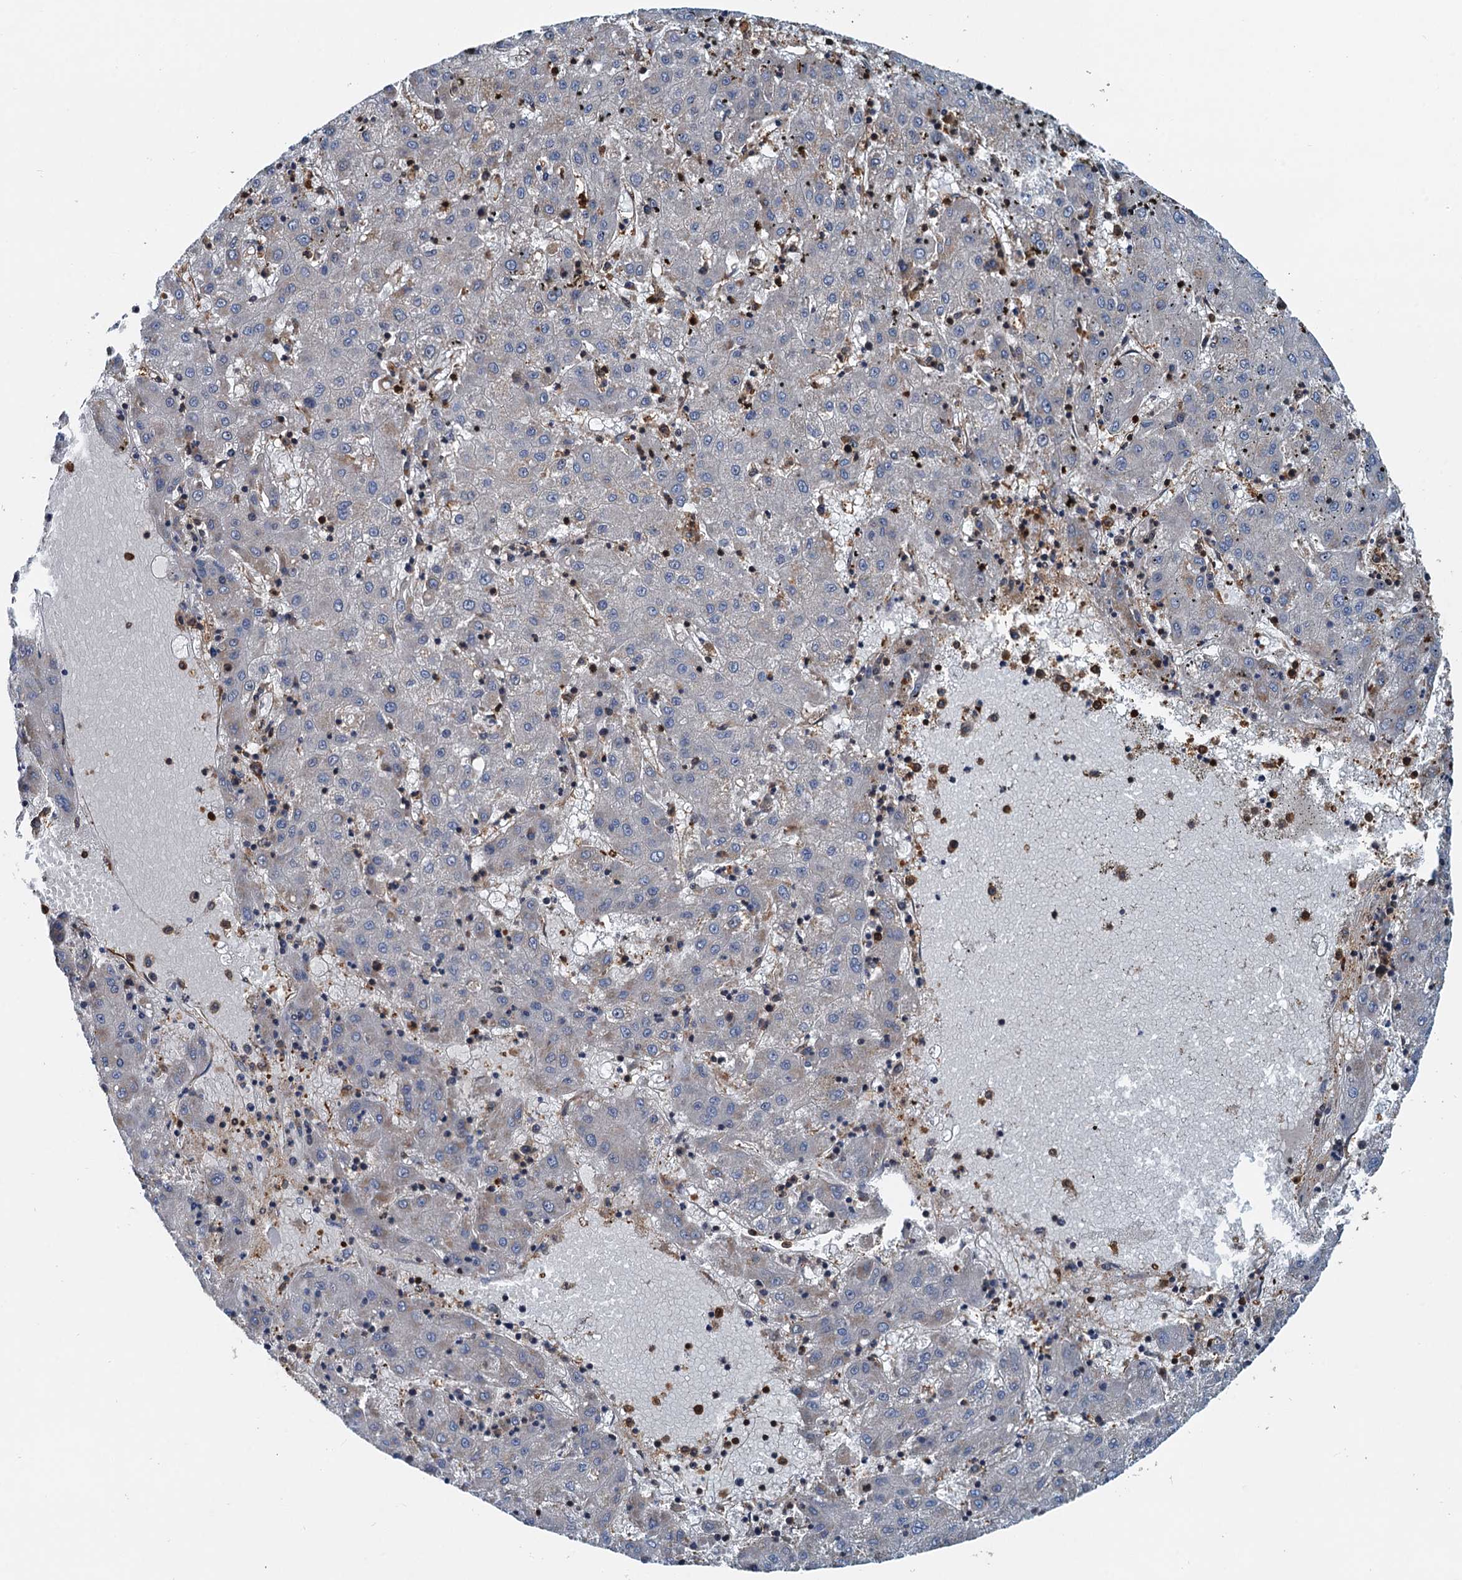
{"staining": {"intensity": "negative", "quantity": "none", "location": "none"}, "tissue": "liver cancer", "cell_type": "Tumor cells", "image_type": "cancer", "snomed": [{"axis": "morphology", "description": "Carcinoma, Hepatocellular, NOS"}, {"axis": "topography", "description": "Liver"}], "caption": "The photomicrograph exhibits no staining of tumor cells in liver cancer.", "gene": "USP6NL", "patient": {"sex": "male", "age": 72}}